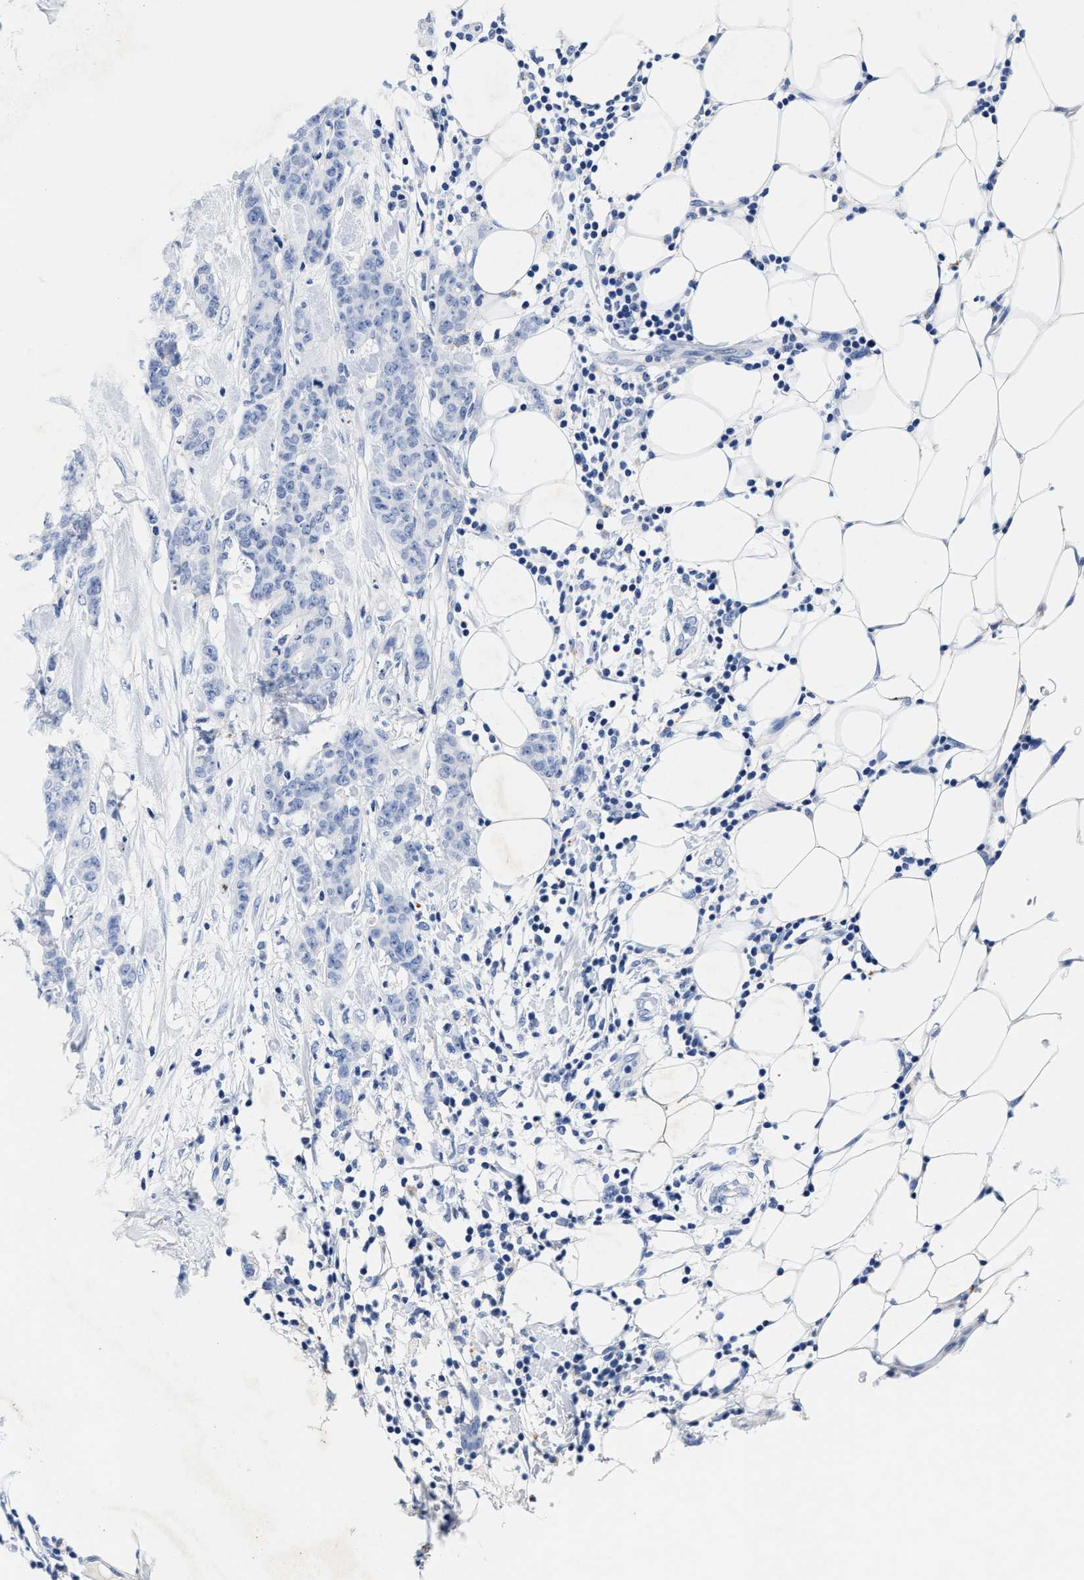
{"staining": {"intensity": "negative", "quantity": "none", "location": "none"}, "tissue": "breast cancer", "cell_type": "Tumor cells", "image_type": "cancer", "snomed": [{"axis": "morphology", "description": "Normal tissue, NOS"}, {"axis": "morphology", "description": "Duct carcinoma"}, {"axis": "topography", "description": "Breast"}], "caption": "The photomicrograph shows no staining of tumor cells in breast intraductal carcinoma. The staining was performed using DAB to visualize the protein expression in brown, while the nuclei were stained in blue with hematoxylin (Magnification: 20x).", "gene": "TTC3", "patient": {"sex": "female", "age": 40}}